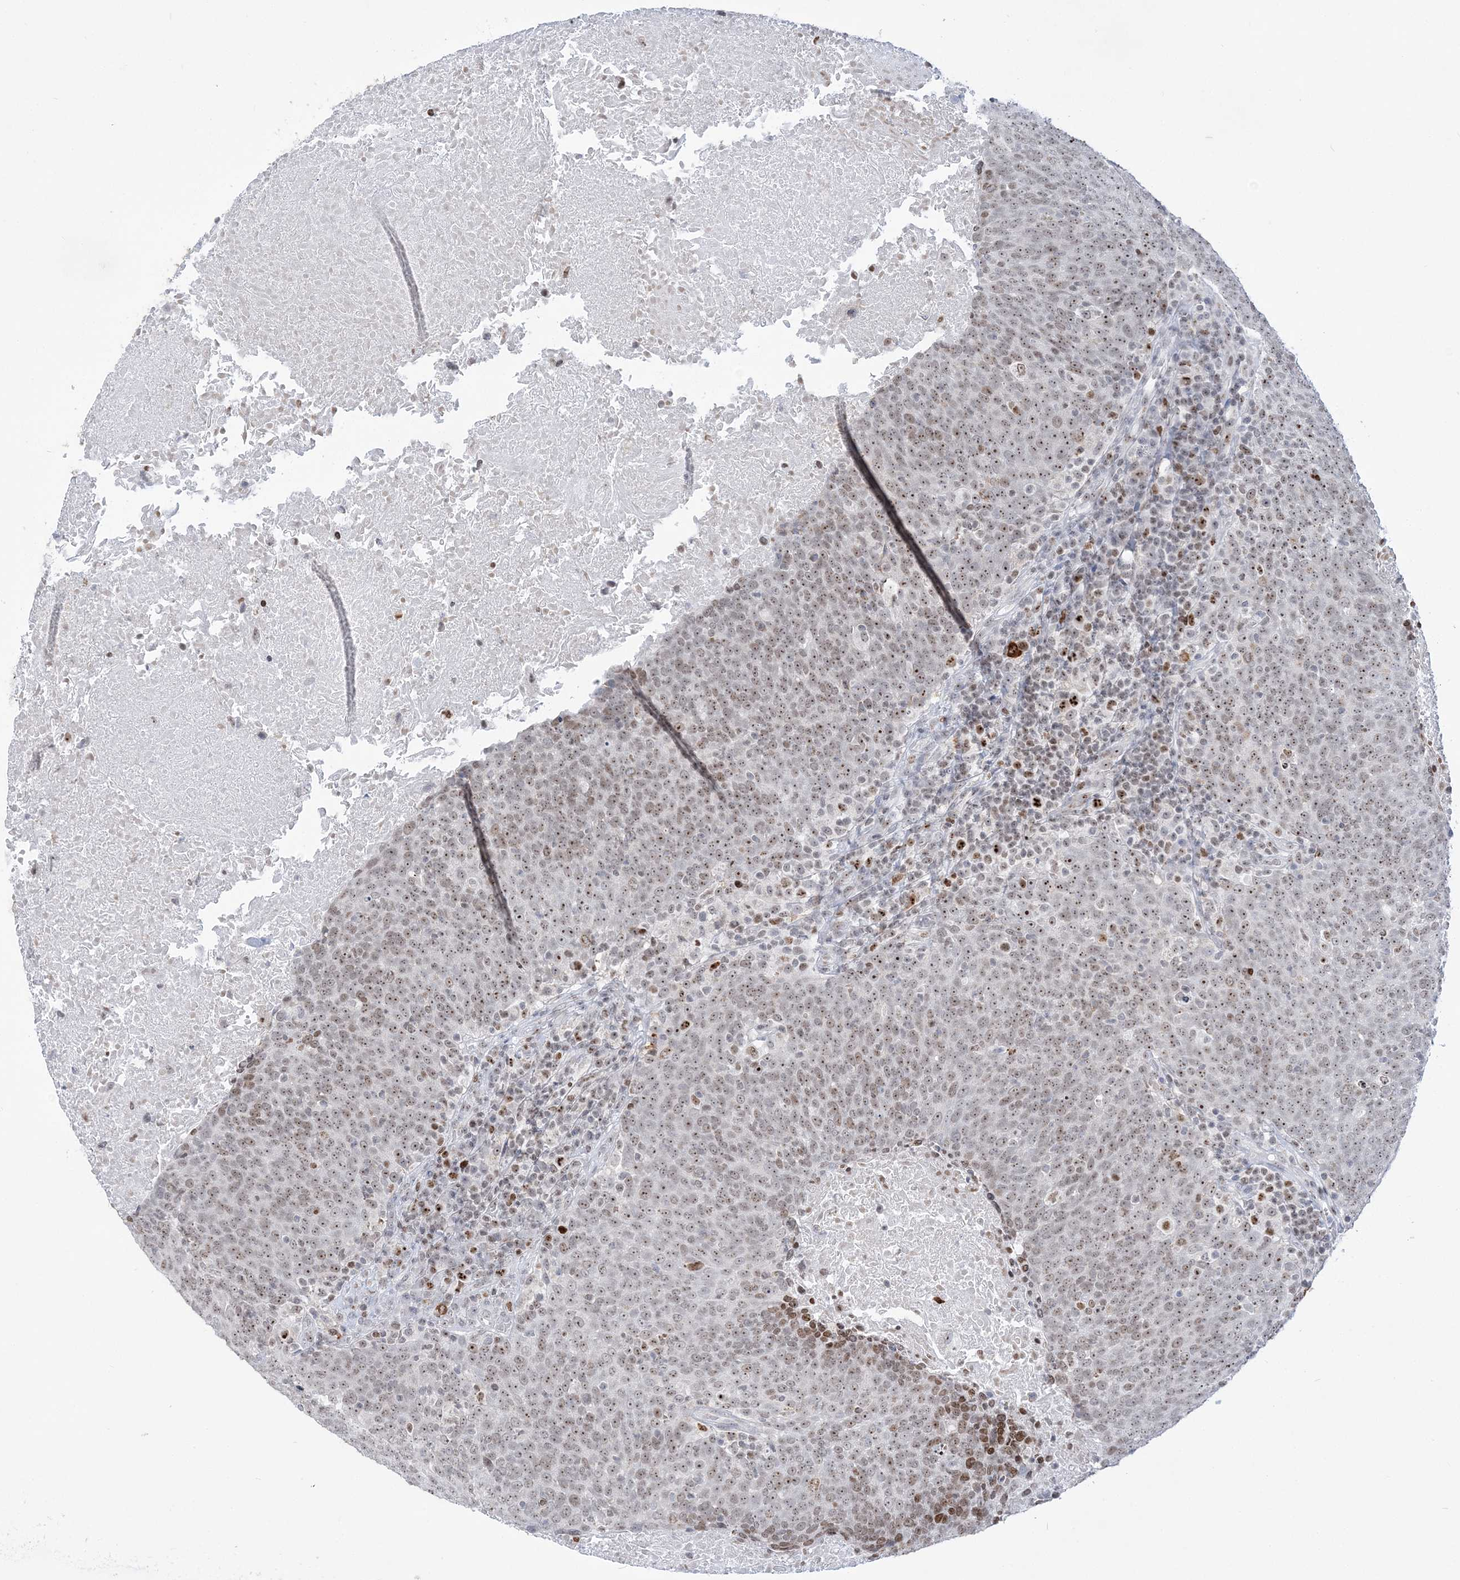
{"staining": {"intensity": "moderate", "quantity": ">75%", "location": "nuclear"}, "tissue": "head and neck cancer", "cell_type": "Tumor cells", "image_type": "cancer", "snomed": [{"axis": "morphology", "description": "Squamous cell carcinoma, NOS"}, {"axis": "morphology", "description": "Squamous cell carcinoma, metastatic, NOS"}, {"axis": "topography", "description": "Lymph node"}, {"axis": "topography", "description": "Head-Neck"}], "caption": "Brown immunohistochemical staining in human head and neck metastatic squamous cell carcinoma displays moderate nuclear staining in about >75% of tumor cells.", "gene": "DDX21", "patient": {"sex": "male", "age": 62}}